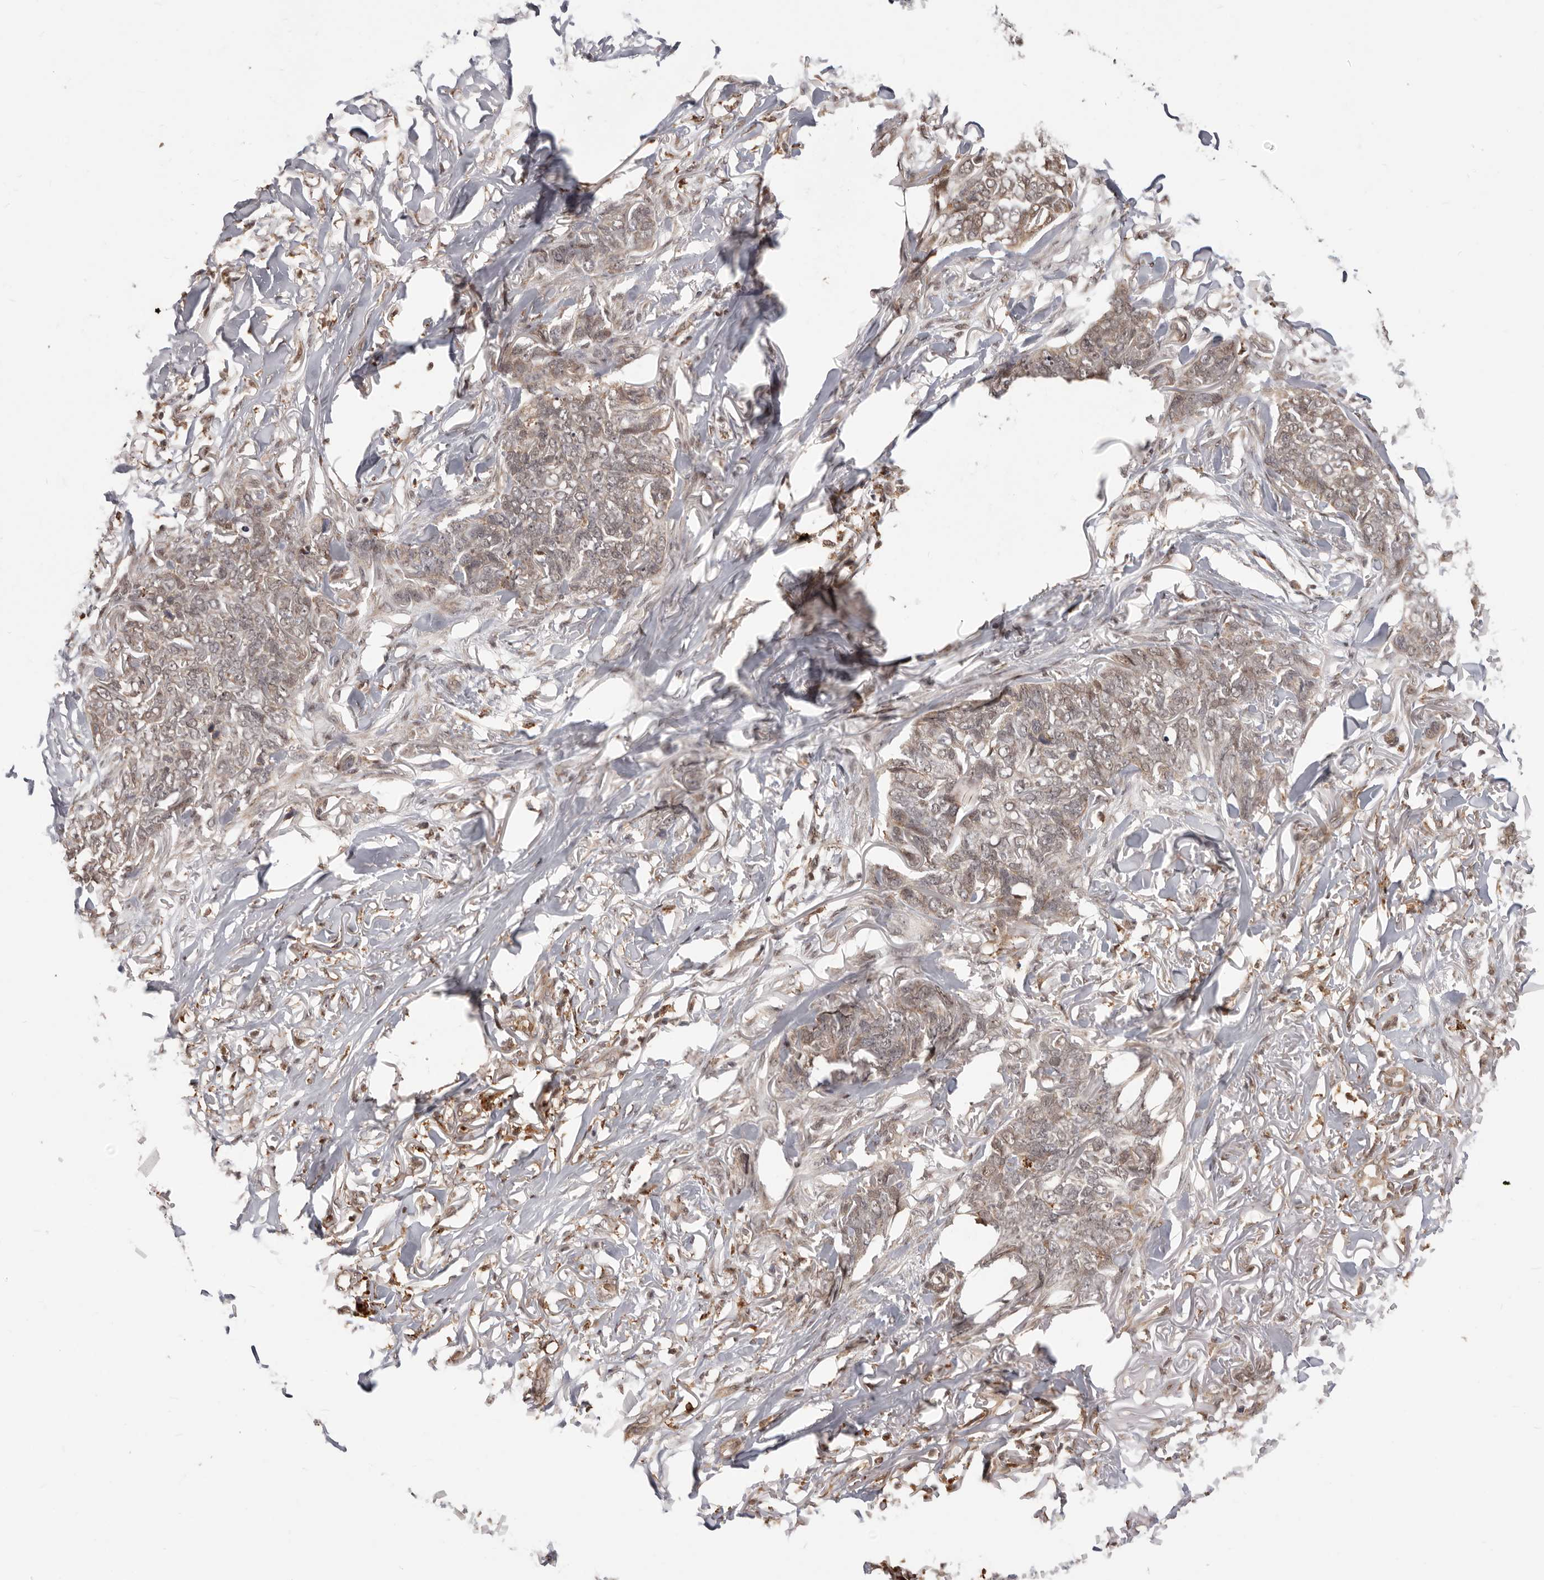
{"staining": {"intensity": "weak", "quantity": ">75%", "location": "cytoplasmic/membranous"}, "tissue": "skin cancer", "cell_type": "Tumor cells", "image_type": "cancer", "snomed": [{"axis": "morphology", "description": "Normal tissue, NOS"}, {"axis": "morphology", "description": "Basal cell carcinoma"}, {"axis": "topography", "description": "Skin"}], "caption": "Immunohistochemistry (IHC) of basal cell carcinoma (skin) displays low levels of weak cytoplasmic/membranous staining in approximately >75% of tumor cells.", "gene": "NCOA3", "patient": {"sex": "male", "age": 77}}